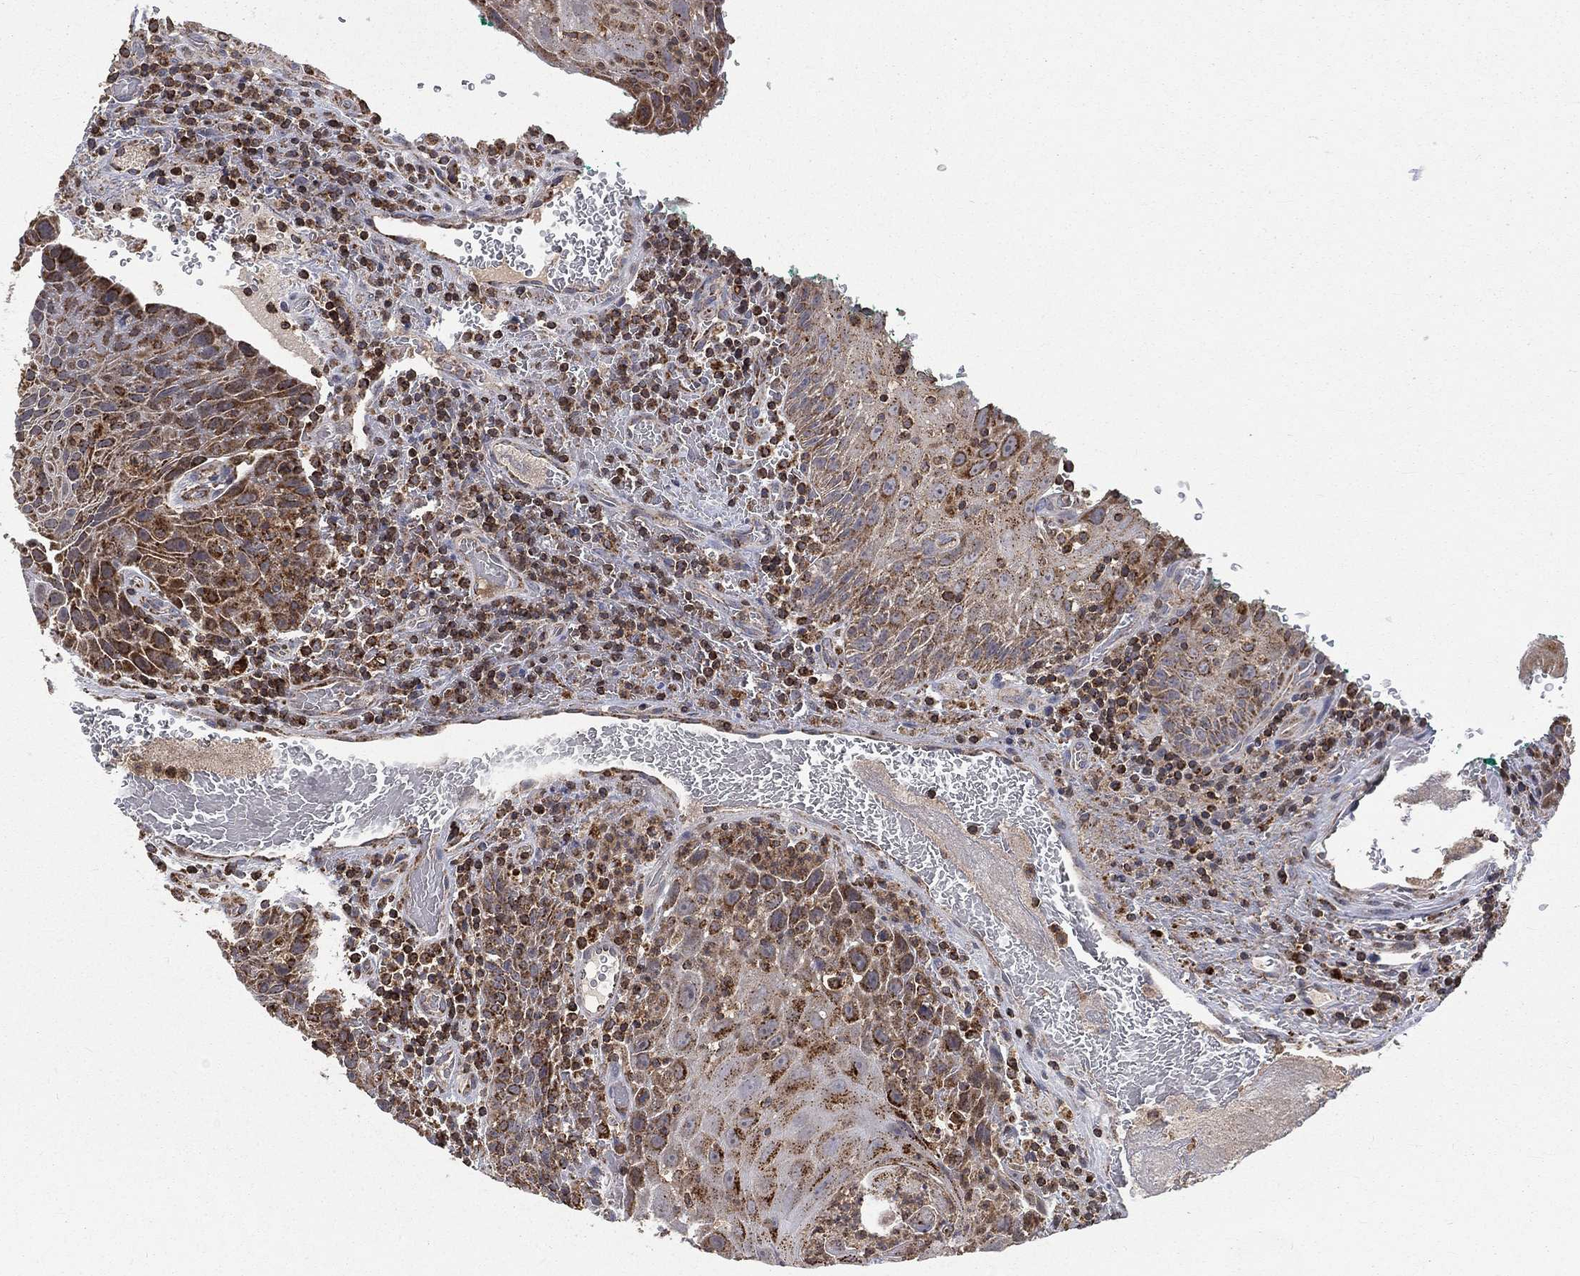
{"staining": {"intensity": "strong", "quantity": "25%-75%", "location": "cytoplasmic/membranous"}, "tissue": "head and neck cancer", "cell_type": "Tumor cells", "image_type": "cancer", "snomed": [{"axis": "morphology", "description": "Squamous cell carcinoma, NOS"}, {"axis": "topography", "description": "Head-Neck"}], "caption": "Head and neck cancer (squamous cell carcinoma) stained with immunohistochemistry shows strong cytoplasmic/membranous staining in about 25%-75% of tumor cells.", "gene": "RIN3", "patient": {"sex": "male", "age": 69}}